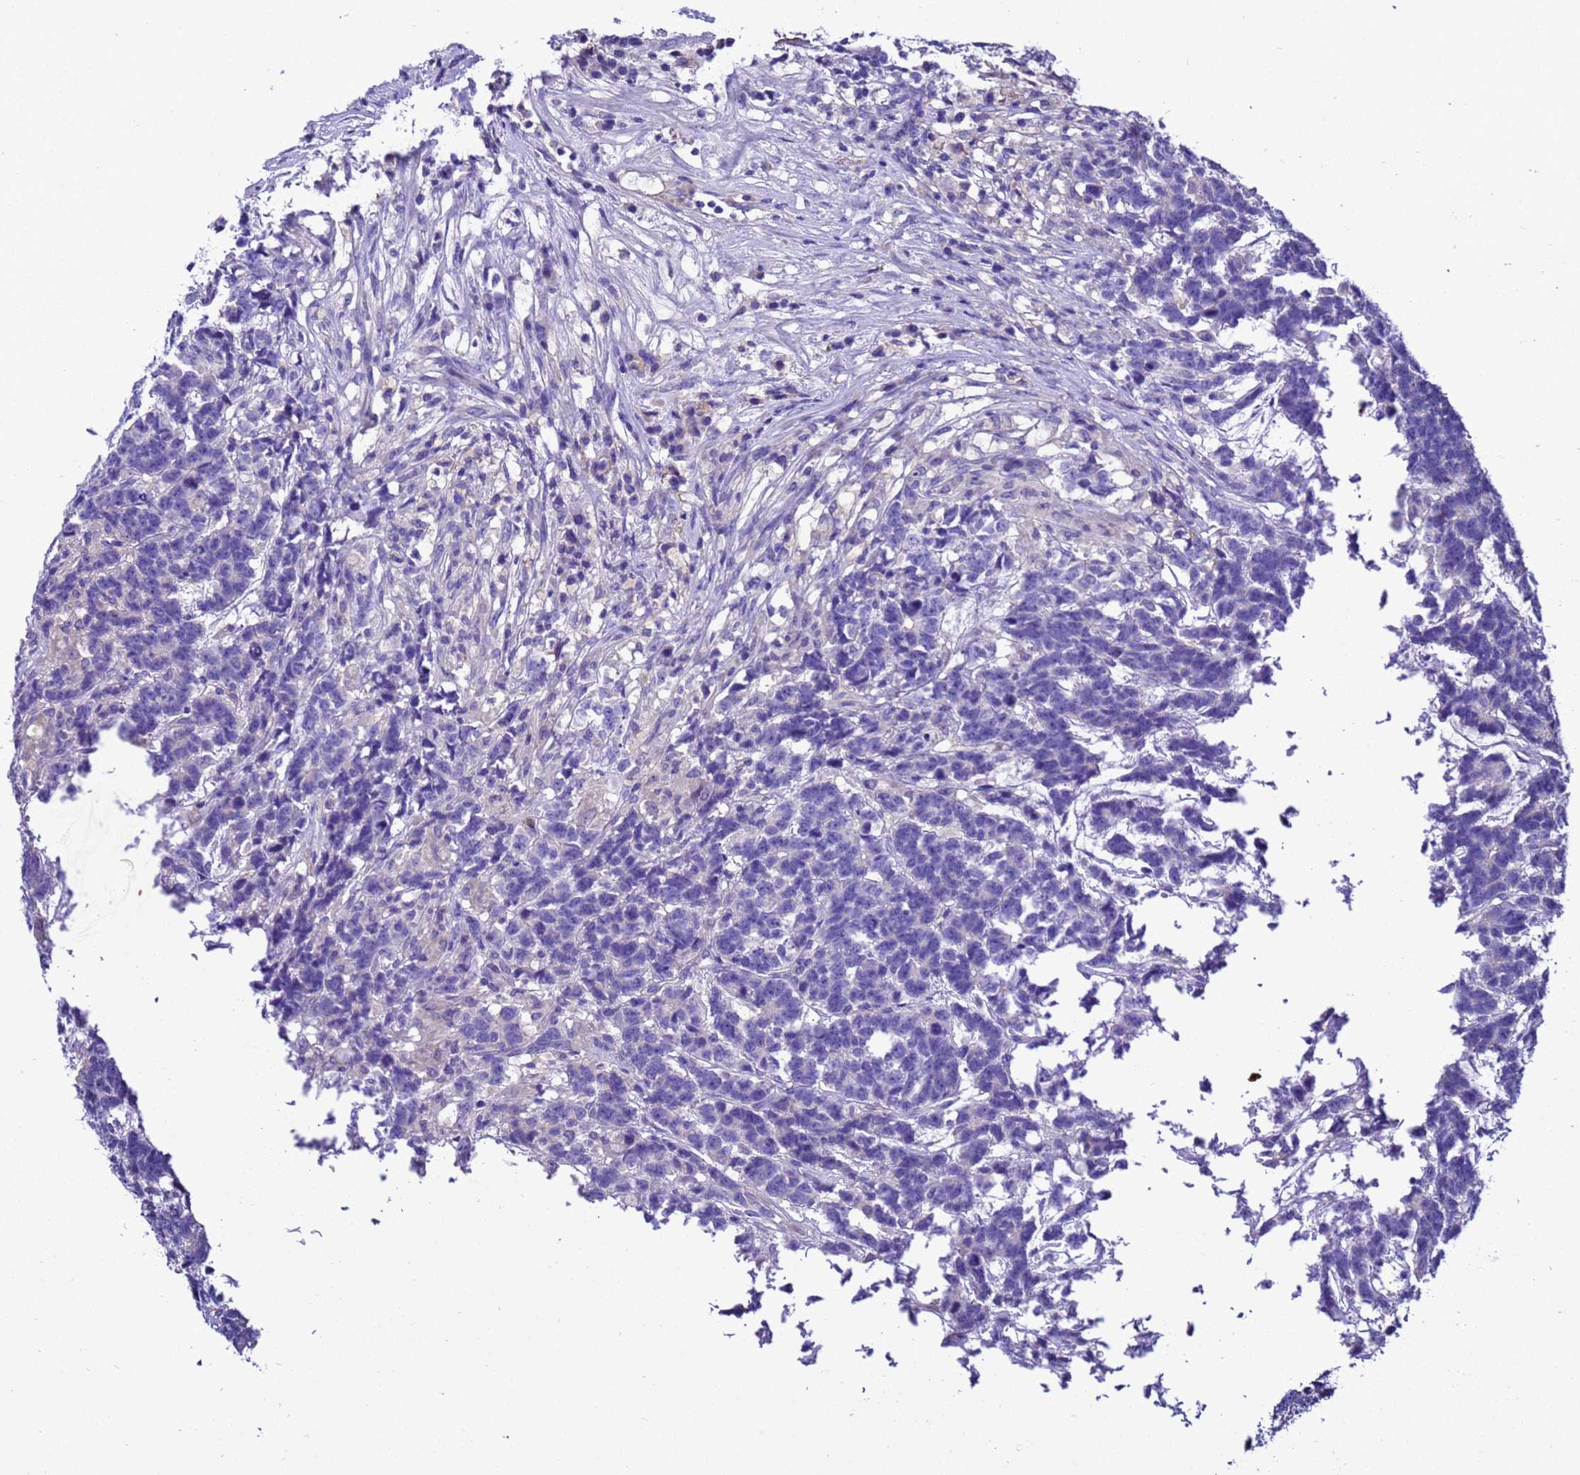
{"staining": {"intensity": "negative", "quantity": "none", "location": "none"}, "tissue": "testis cancer", "cell_type": "Tumor cells", "image_type": "cancer", "snomed": [{"axis": "morphology", "description": "Carcinoma, Embryonal, NOS"}, {"axis": "topography", "description": "Testis"}], "caption": "A histopathology image of testis cancer stained for a protein reveals no brown staining in tumor cells. The staining is performed using DAB brown chromogen with nuclei counter-stained in using hematoxylin.", "gene": "UGT2A1", "patient": {"sex": "male", "age": 26}}